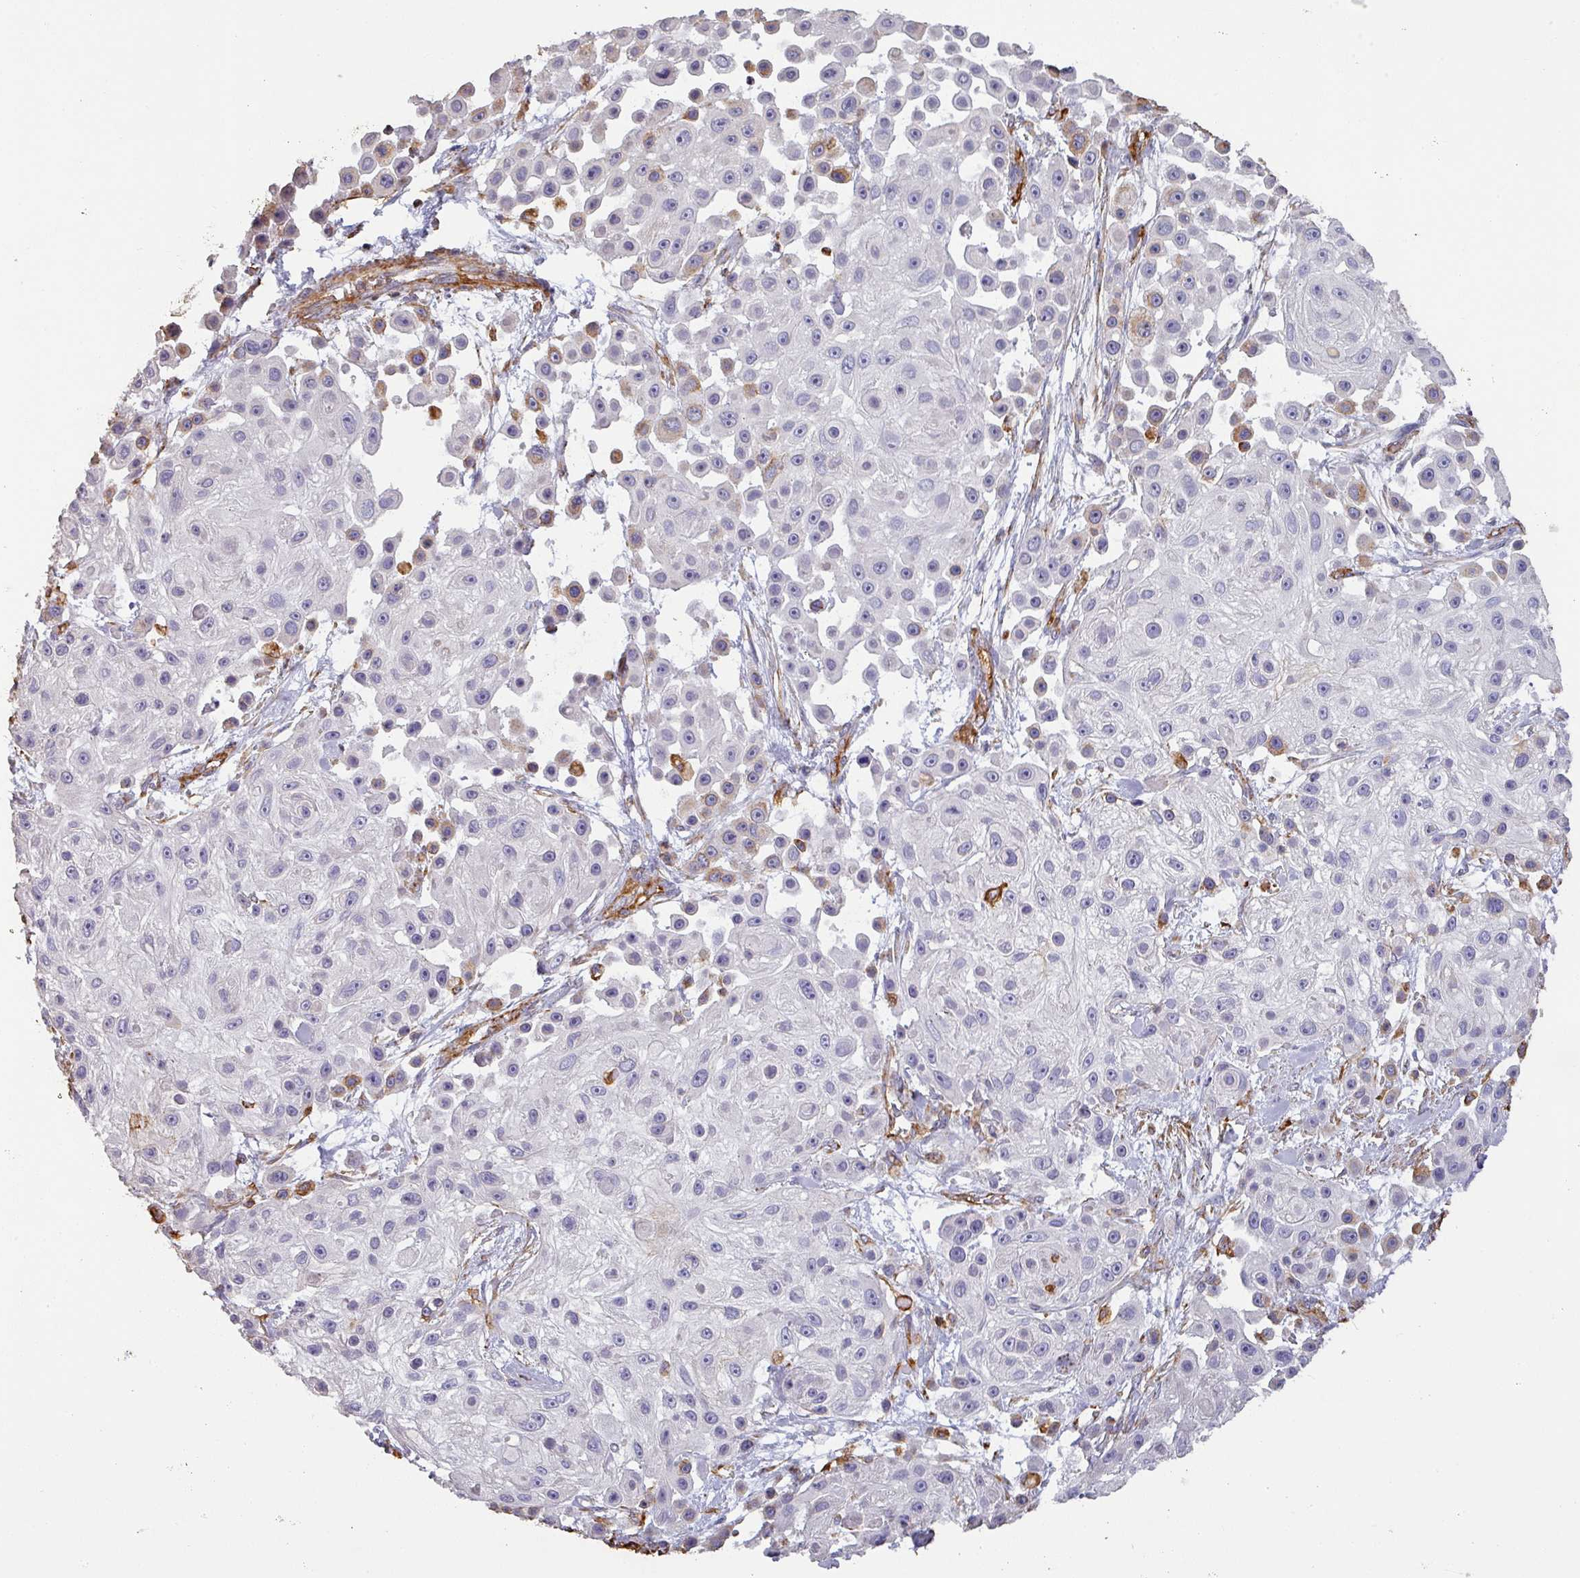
{"staining": {"intensity": "weak", "quantity": "<25%", "location": "cytoplasmic/membranous"}, "tissue": "skin cancer", "cell_type": "Tumor cells", "image_type": "cancer", "snomed": [{"axis": "morphology", "description": "Squamous cell carcinoma, NOS"}, {"axis": "topography", "description": "Skin"}], "caption": "The immunohistochemistry photomicrograph has no significant staining in tumor cells of squamous cell carcinoma (skin) tissue.", "gene": "ZNF280C", "patient": {"sex": "male", "age": 67}}